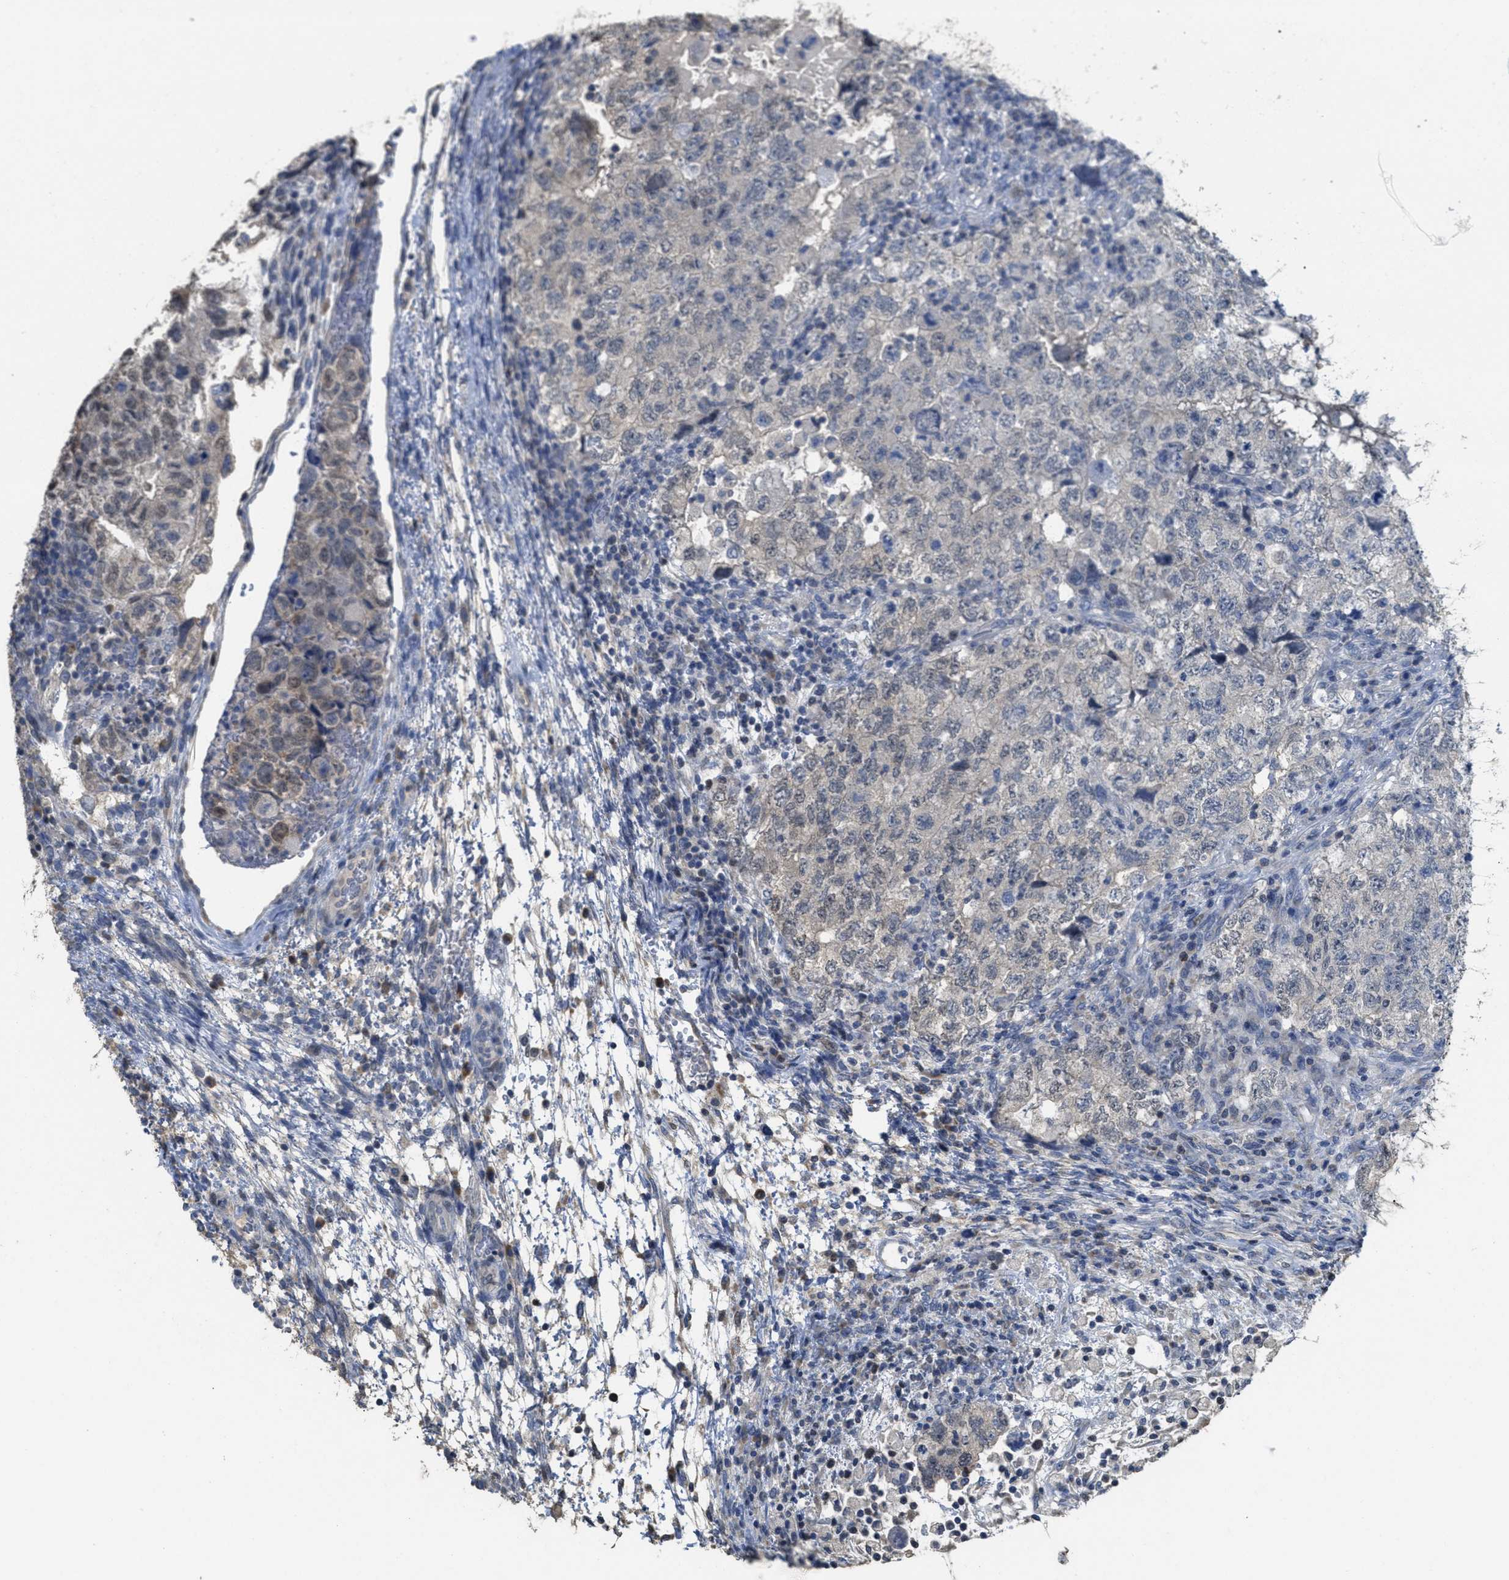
{"staining": {"intensity": "negative", "quantity": "none", "location": "none"}, "tissue": "testis cancer", "cell_type": "Tumor cells", "image_type": "cancer", "snomed": [{"axis": "morphology", "description": "Carcinoma, Embryonal, NOS"}, {"axis": "topography", "description": "Testis"}], "caption": "Testis cancer (embryonal carcinoma) was stained to show a protein in brown. There is no significant positivity in tumor cells.", "gene": "SFXN2", "patient": {"sex": "male", "age": 36}}